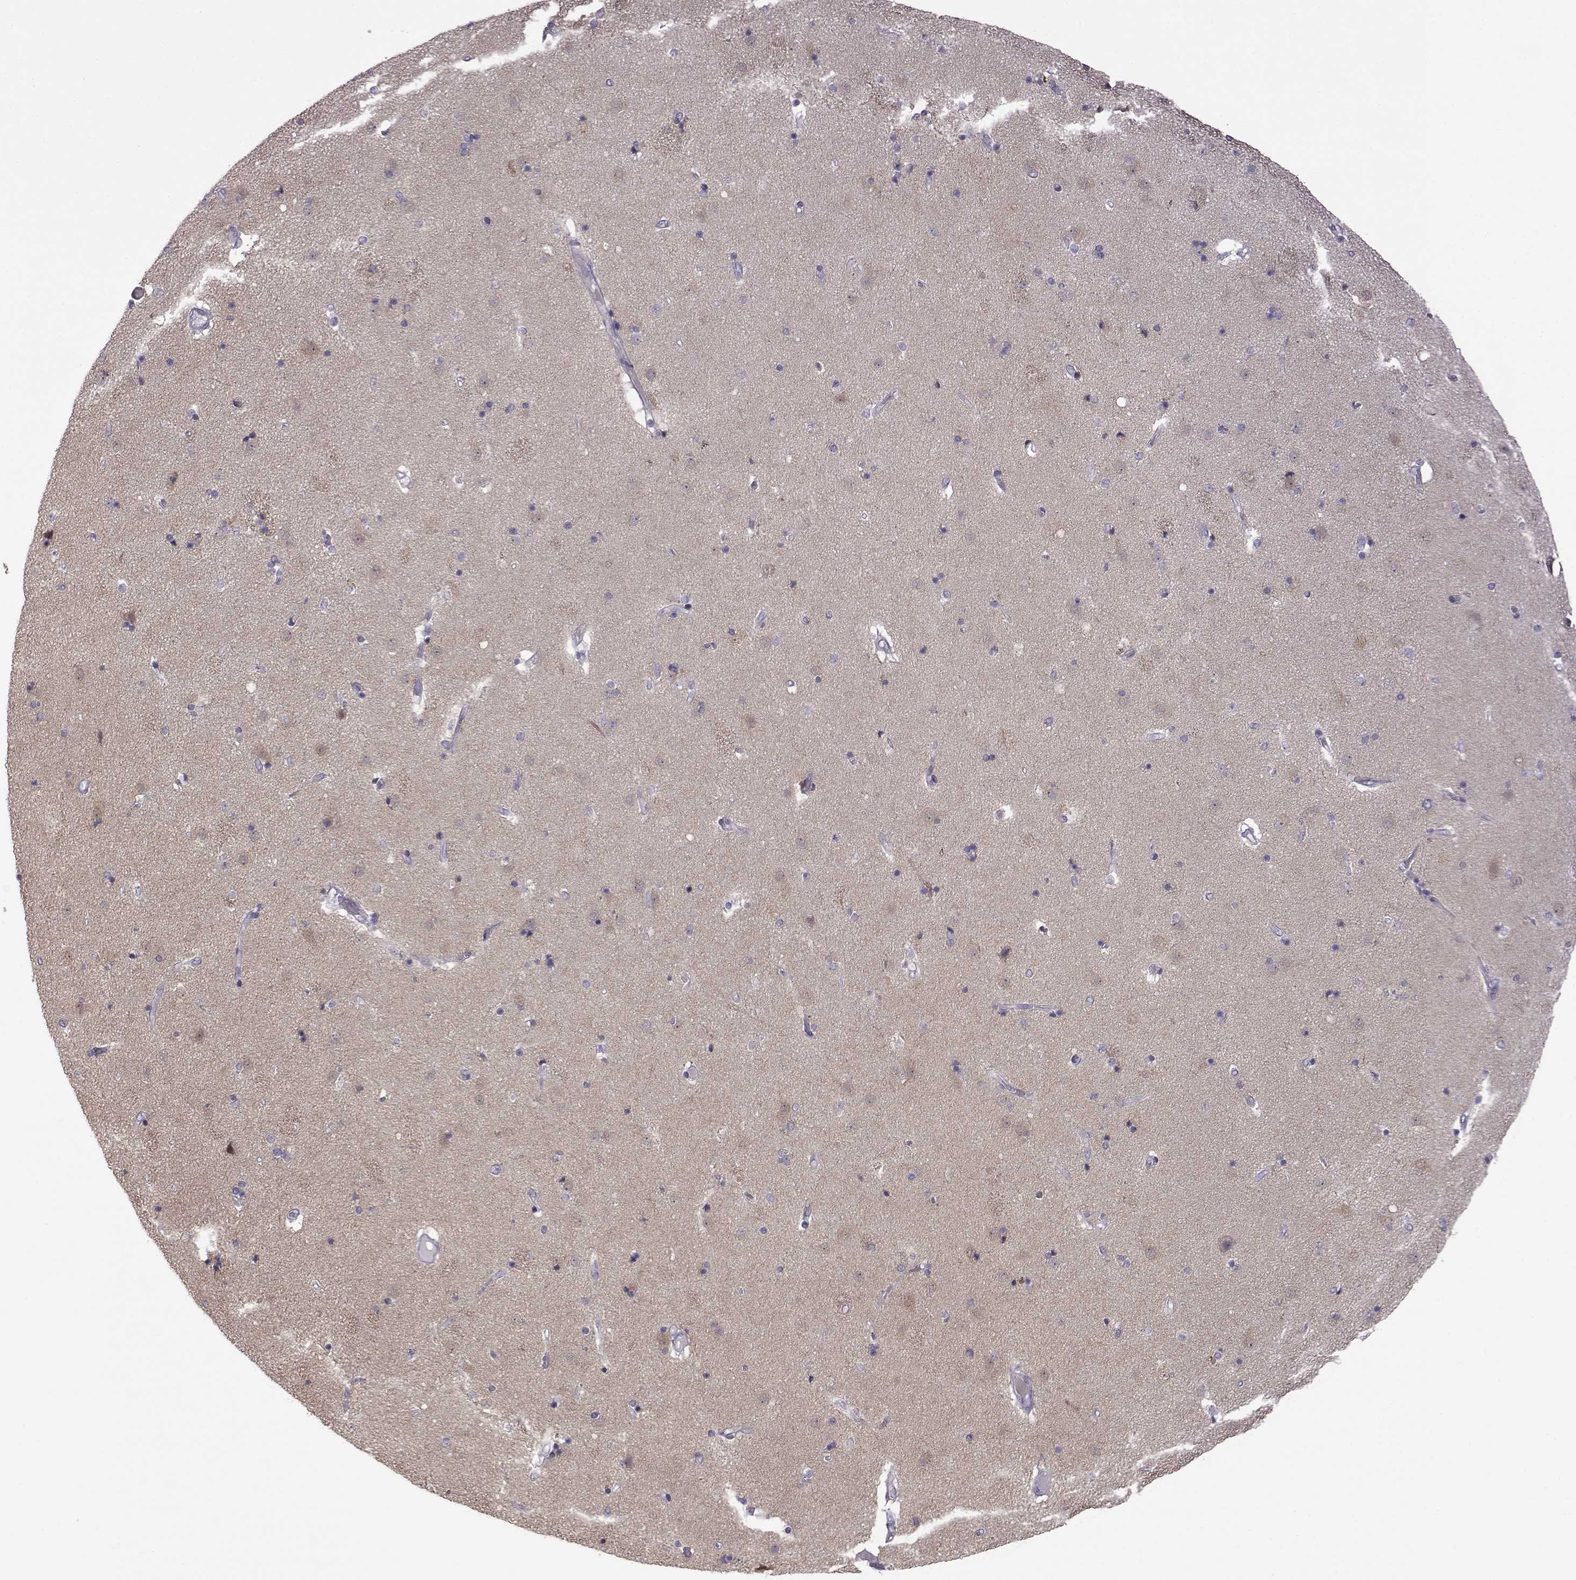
{"staining": {"intensity": "negative", "quantity": "none", "location": "none"}, "tissue": "caudate", "cell_type": "Glial cells", "image_type": "normal", "snomed": [{"axis": "morphology", "description": "Normal tissue, NOS"}, {"axis": "topography", "description": "Lateral ventricle wall"}], "caption": "There is no significant expression in glial cells of caudate. Nuclei are stained in blue.", "gene": "VGF", "patient": {"sex": "female", "age": 71}}